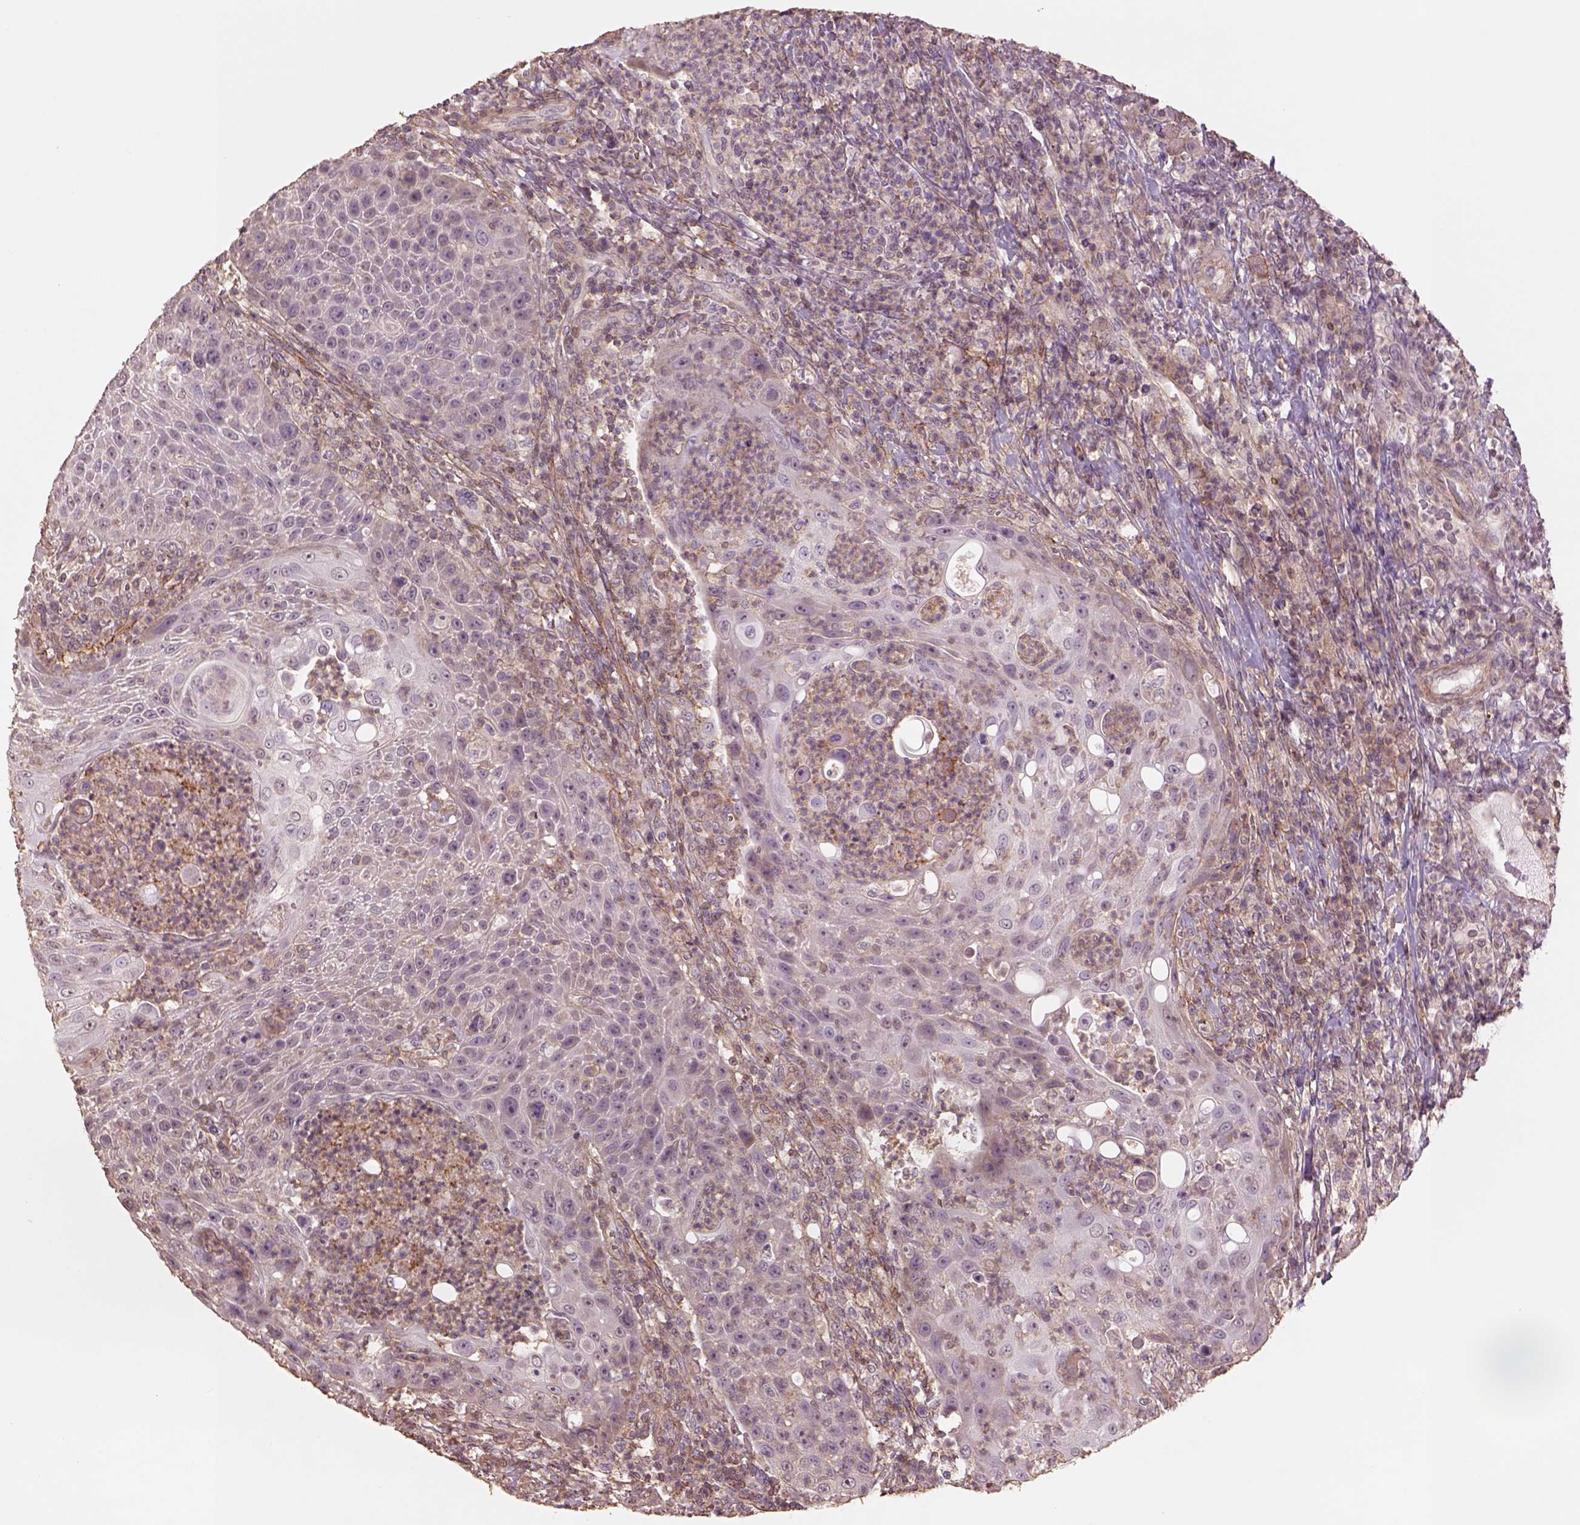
{"staining": {"intensity": "negative", "quantity": "none", "location": "none"}, "tissue": "head and neck cancer", "cell_type": "Tumor cells", "image_type": "cancer", "snomed": [{"axis": "morphology", "description": "Squamous cell carcinoma, NOS"}, {"axis": "topography", "description": "Head-Neck"}], "caption": "Tumor cells show no significant staining in head and neck cancer.", "gene": "LIN7A", "patient": {"sex": "male", "age": 69}}